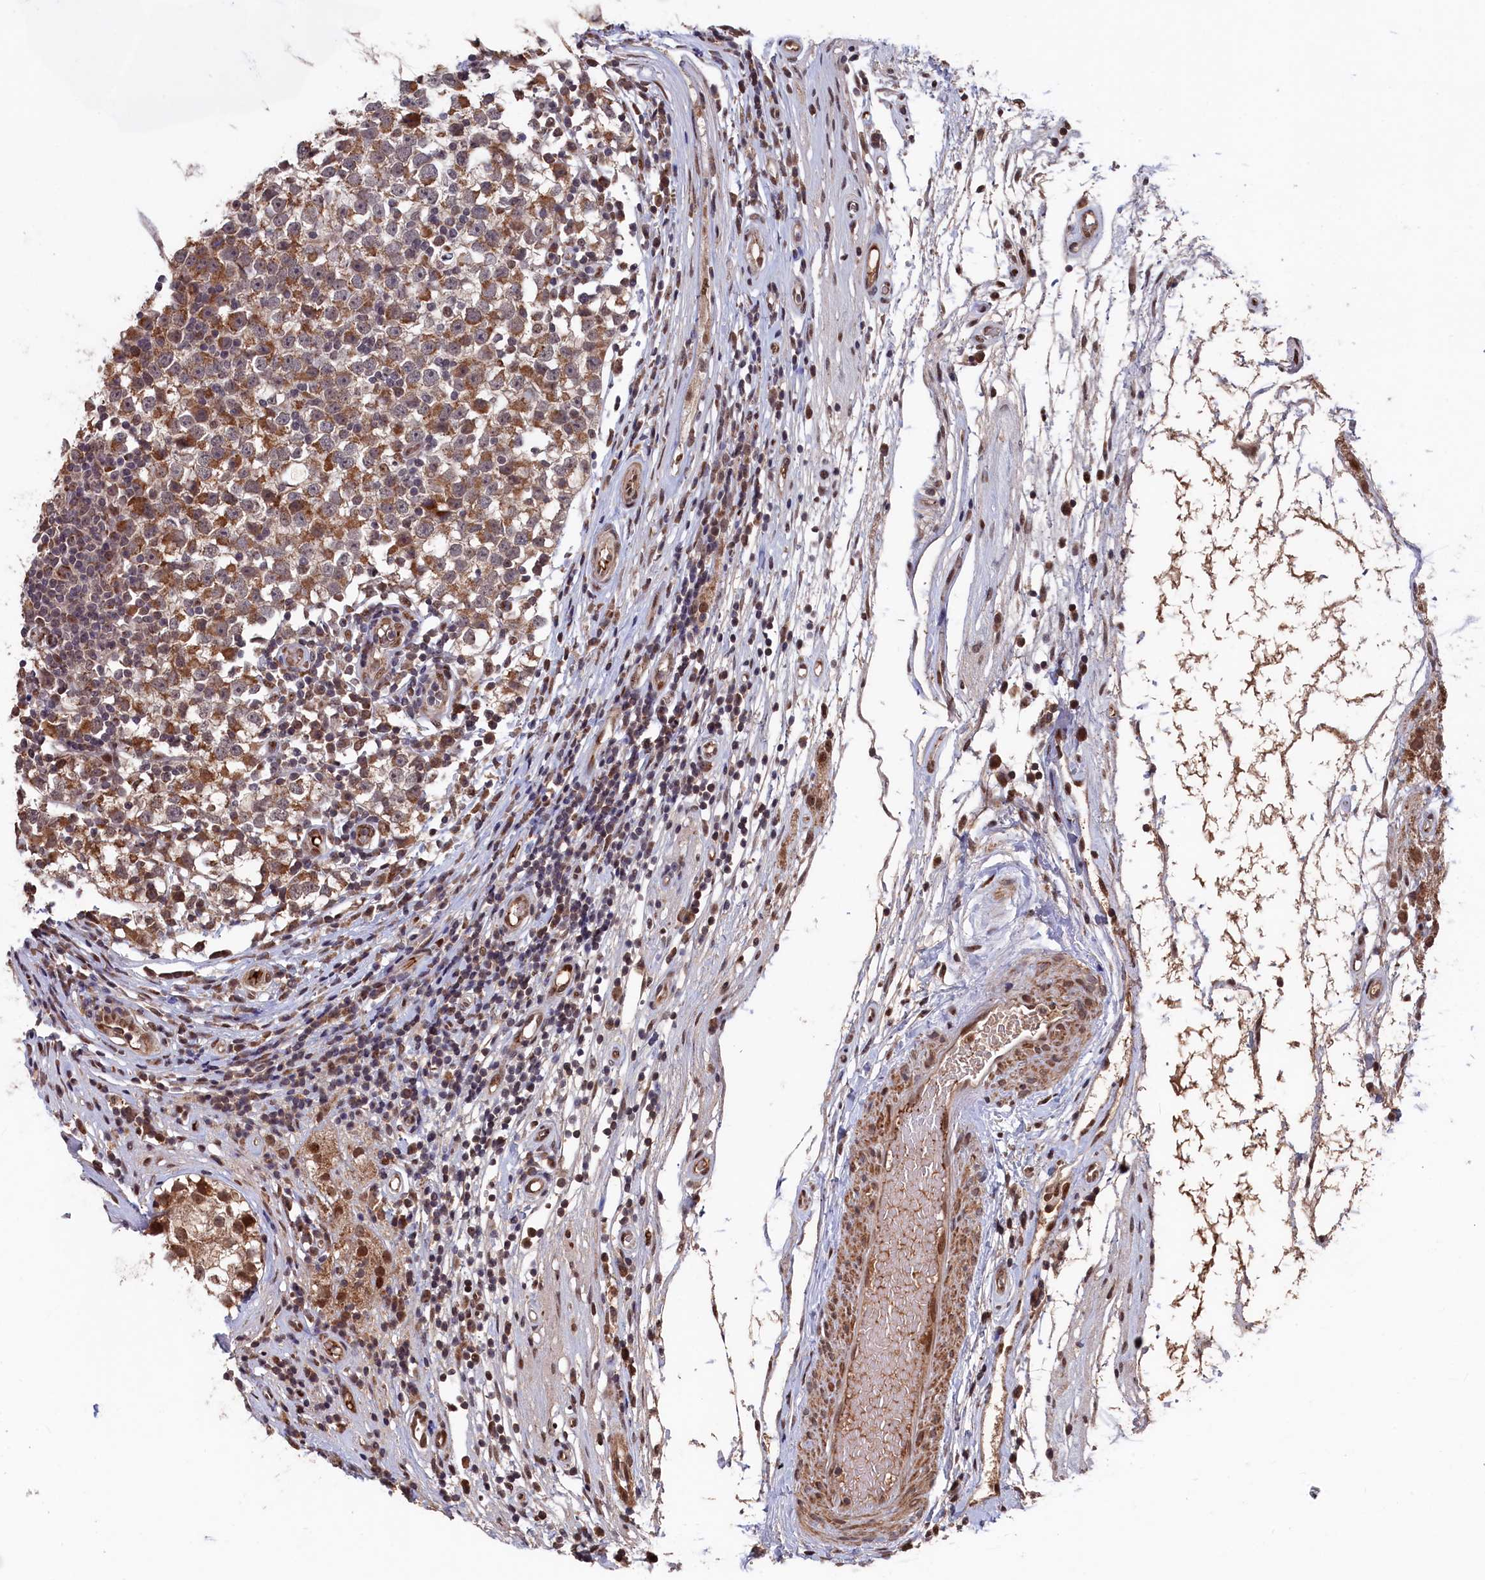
{"staining": {"intensity": "moderate", "quantity": ">75%", "location": "cytoplasmic/membranous"}, "tissue": "testis cancer", "cell_type": "Tumor cells", "image_type": "cancer", "snomed": [{"axis": "morphology", "description": "Seminoma, NOS"}, {"axis": "topography", "description": "Testis"}], "caption": "Immunohistochemistry (IHC) (DAB (3,3'-diaminobenzidine)) staining of human testis cancer (seminoma) exhibits moderate cytoplasmic/membranous protein expression in approximately >75% of tumor cells.", "gene": "CLPX", "patient": {"sex": "male", "age": 65}}